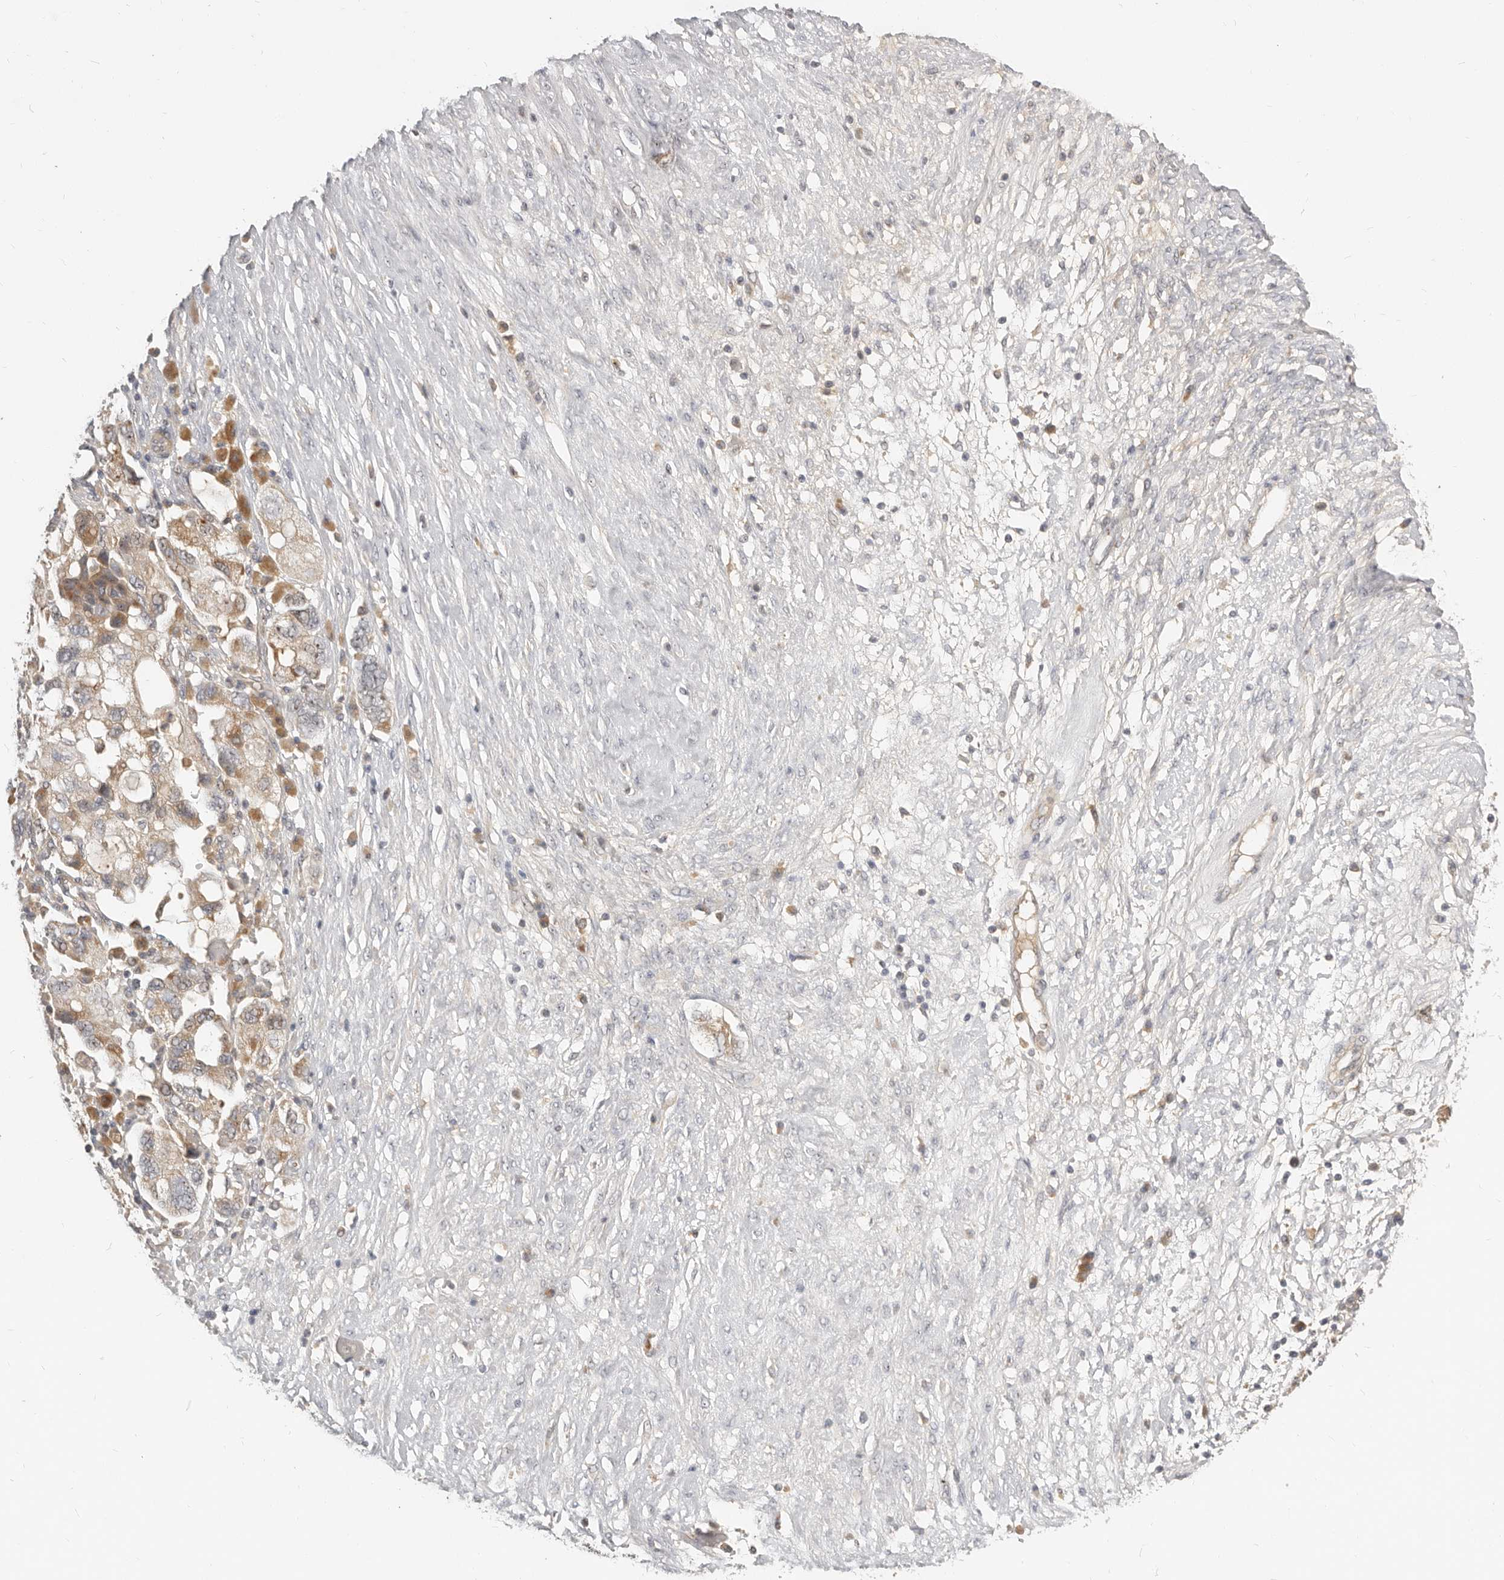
{"staining": {"intensity": "moderate", "quantity": ">75%", "location": "cytoplasmic/membranous"}, "tissue": "ovarian cancer", "cell_type": "Tumor cells", "image_type": "cancer", "snomed": [{"axis": "morphology", "description": "Carcinoma, NOS"}, {"axis": "morphology", "description": "Cystadenocarcinoma, serous, NOS"}, {"axis": "topography", "description": "Ovary"}], "caption": "Immunohistochemistry micrograph of neoplastic tissue: human ovarian cancer (serous cystadenocarcinoma) stained using immunohistochemistry (IHC) demonstrates medium levels of moderate protein expression localized specifically in the cytoplasmic/membranous of tumor cells, appearing as a cytoplasmic/membranous brown color.", "gene": "MICALL2", "patient": {"sex": "female", "age": 69}}